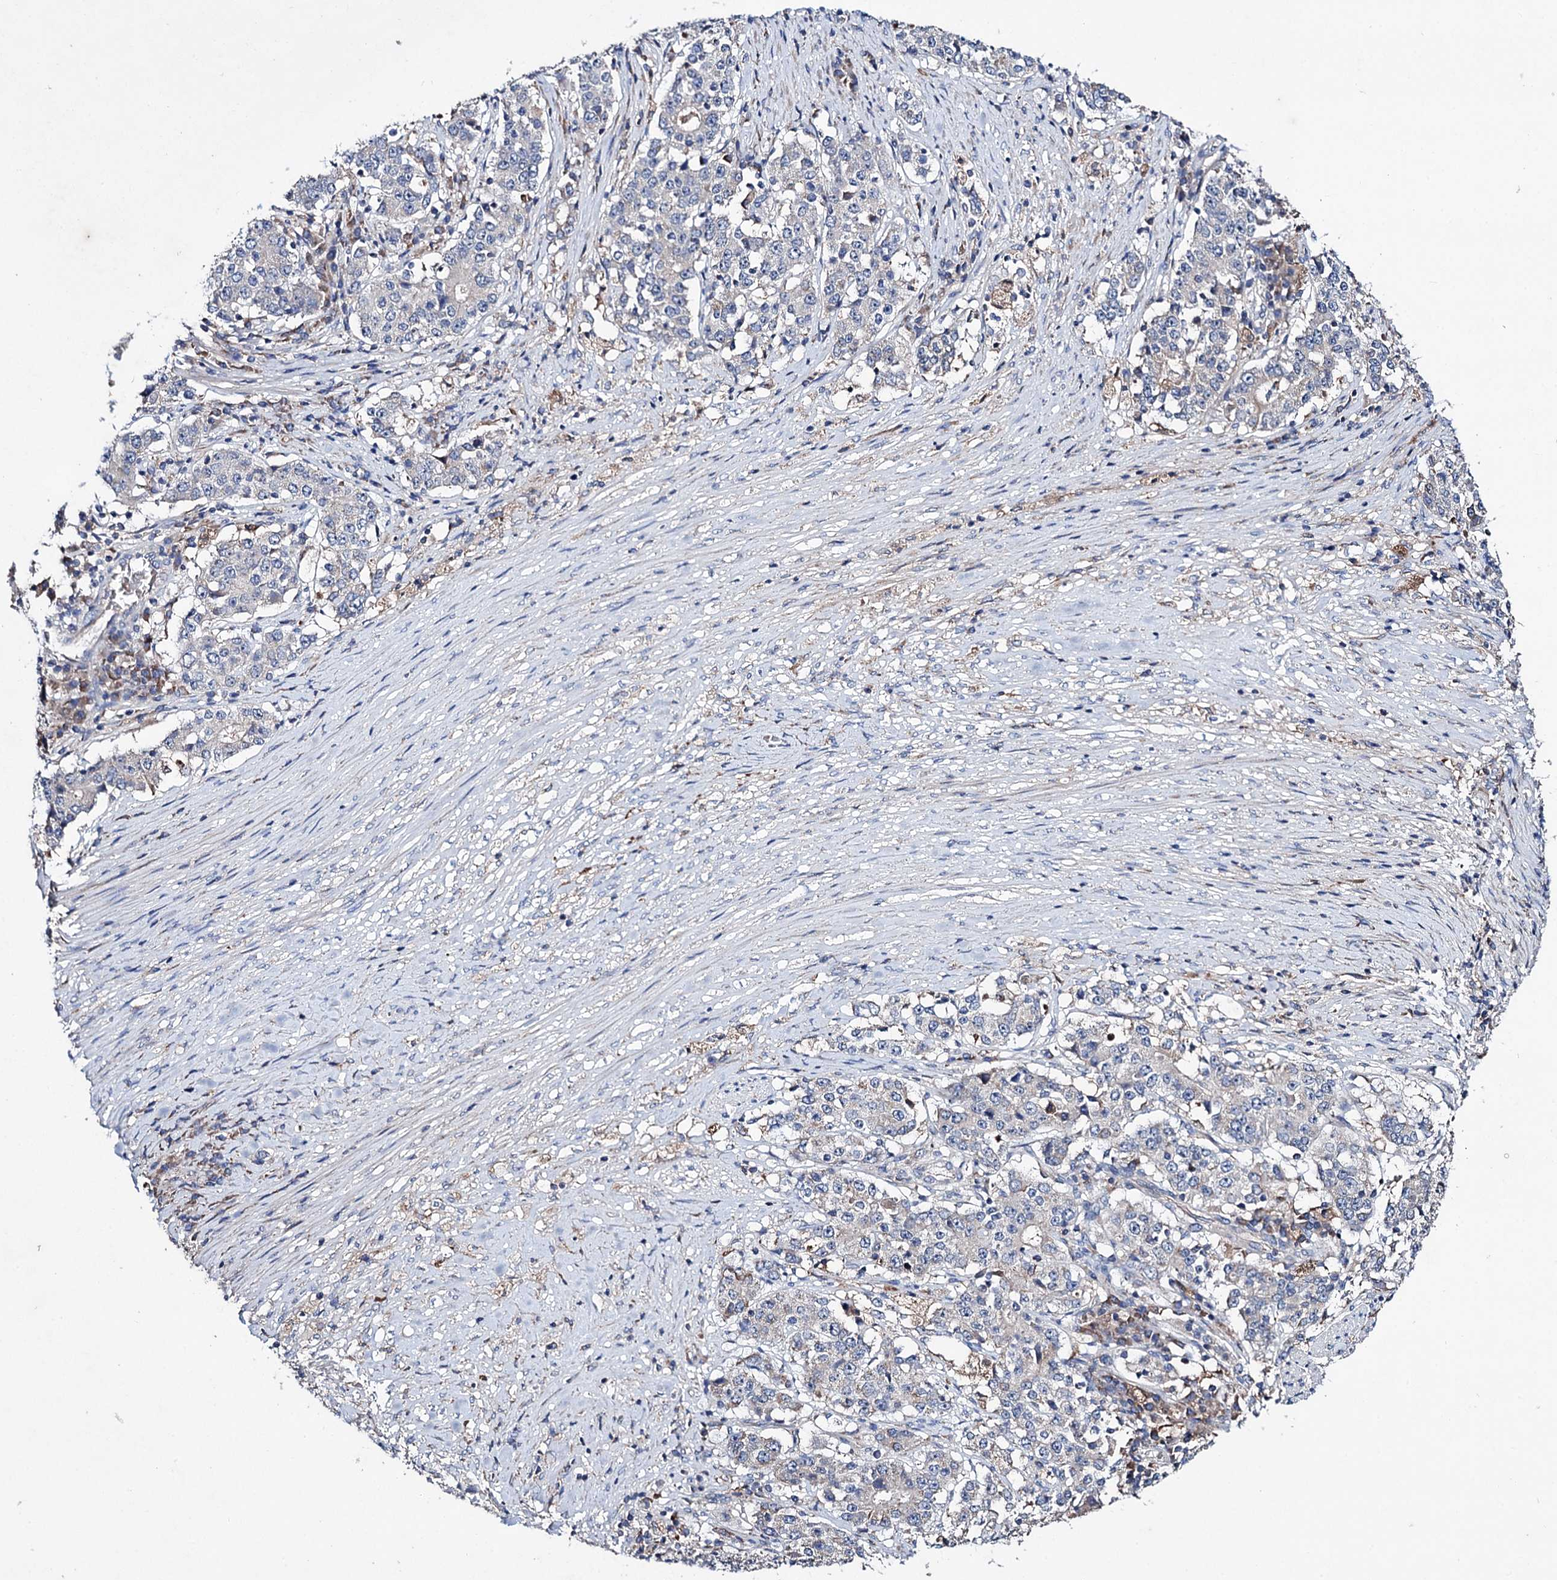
{"staining": {"intensity": "negative", "quantity": "none", "location": "none"}, "tissue": "stomach cancer", "cell_type": "Tumor cells", "image_type": "cancer", "snomed": [{"axis": "morphology", "description": "Adenocarcinoma, NOS"}, {"axis": "topography", "description": "Stomach"}], "caption": "Tumor cells are negative for protein expression in human stomach cancer (adenocarcinoma). The staining was performed using DAB (3,3'-diaminobenzidine) to visualize the protein expression in brown, while the nuclei were stained in blue with hematoxylin (Magnification: 20x).", "gene": "CLPB", "patient": {"sex": "male", "age": 59}}